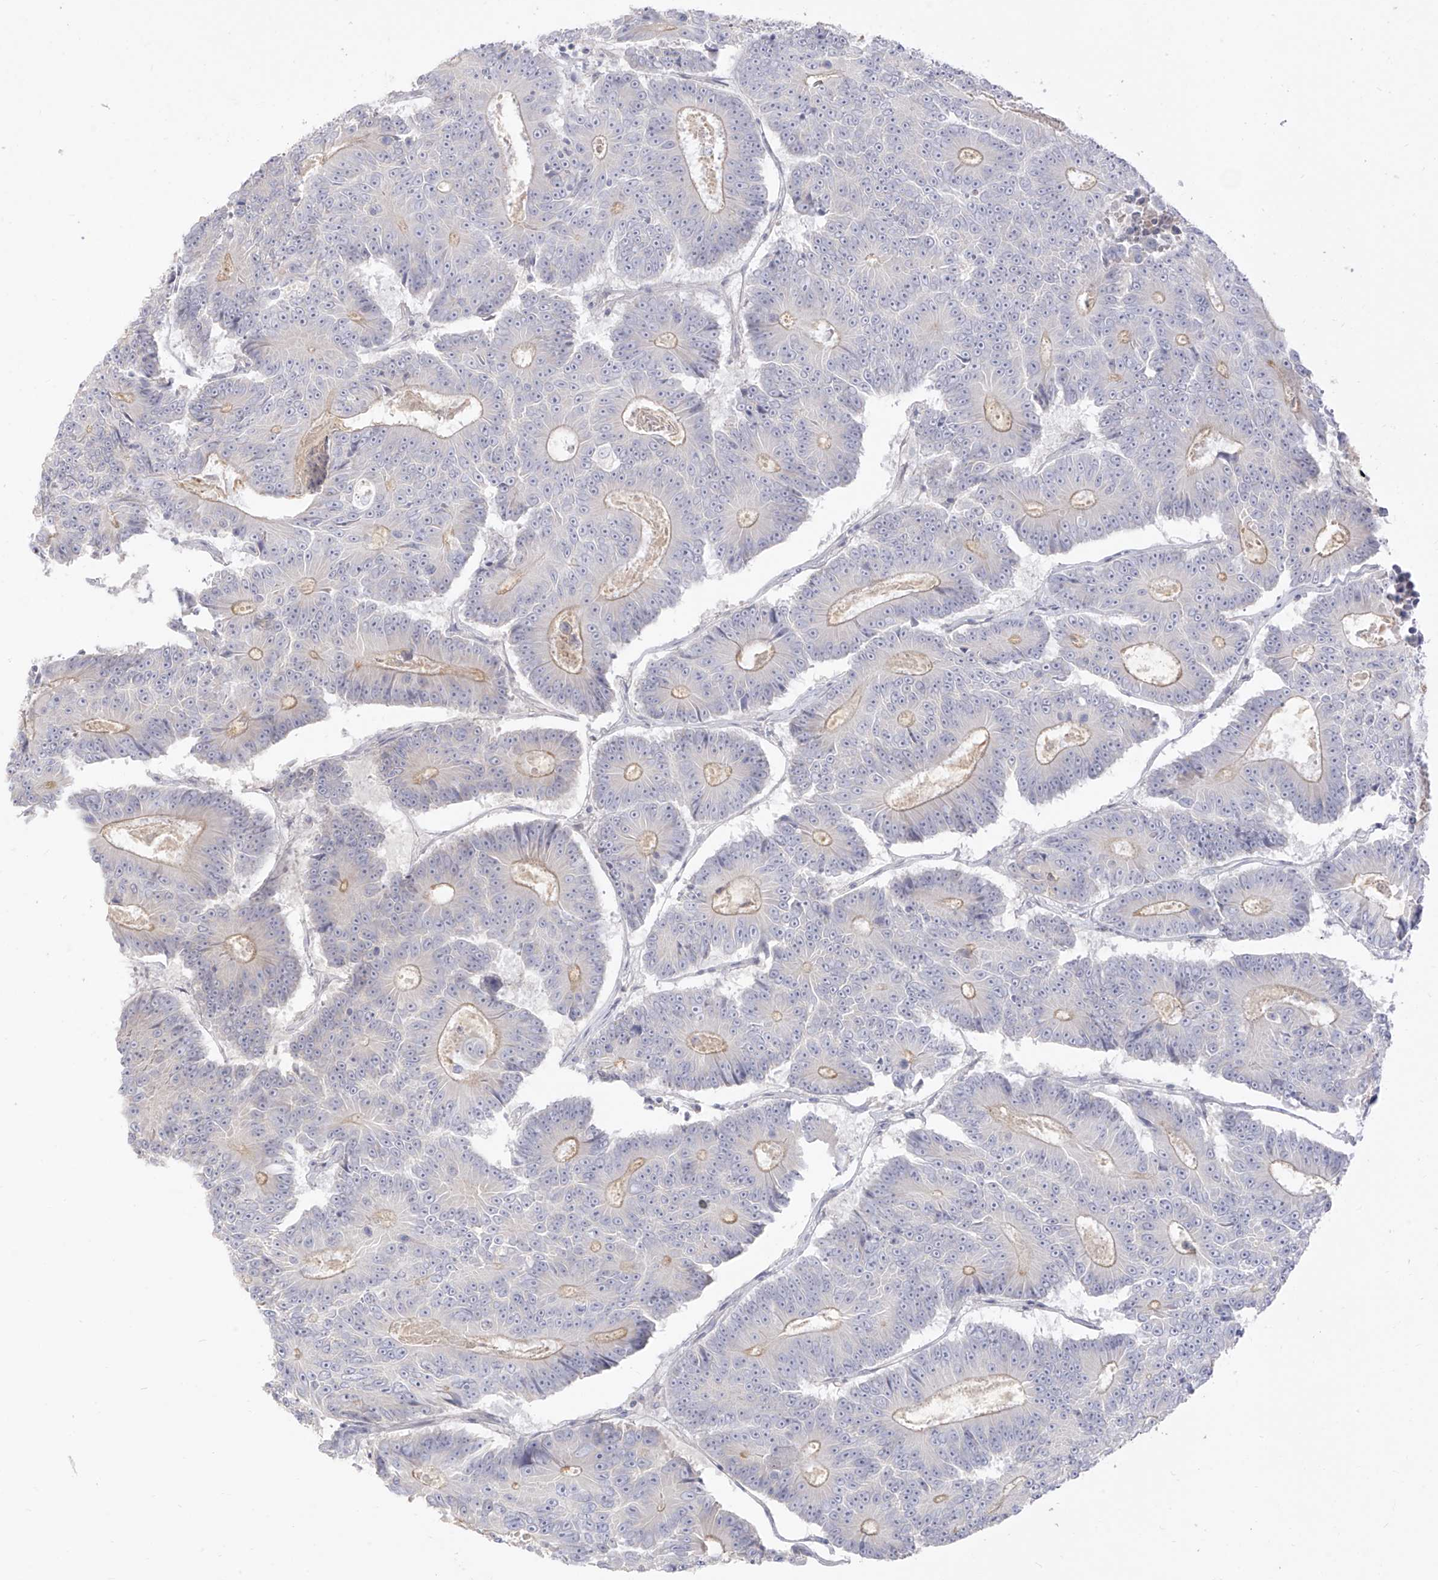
{"staining": {"intensity": "weak", "quantity": "<25%", "location": "cytoplasmic/membranous"}, "tissue": "colorectal cancer", "cell_type": "Tumor cells", "image_type": "cancer", "snomed": [{"axis": "morphology", "description": "Adenocarcinoma, NOS"}, {"axis": "topography", "description": "Colon"}], "caption": "DAB immunohistochemical staining of colorectal cancer (adenocarcinoma) demonstrates no significant staining in tumor cells.", "gene": "ARHGEF40", "patient": {"sex": "male", "age": 83}}